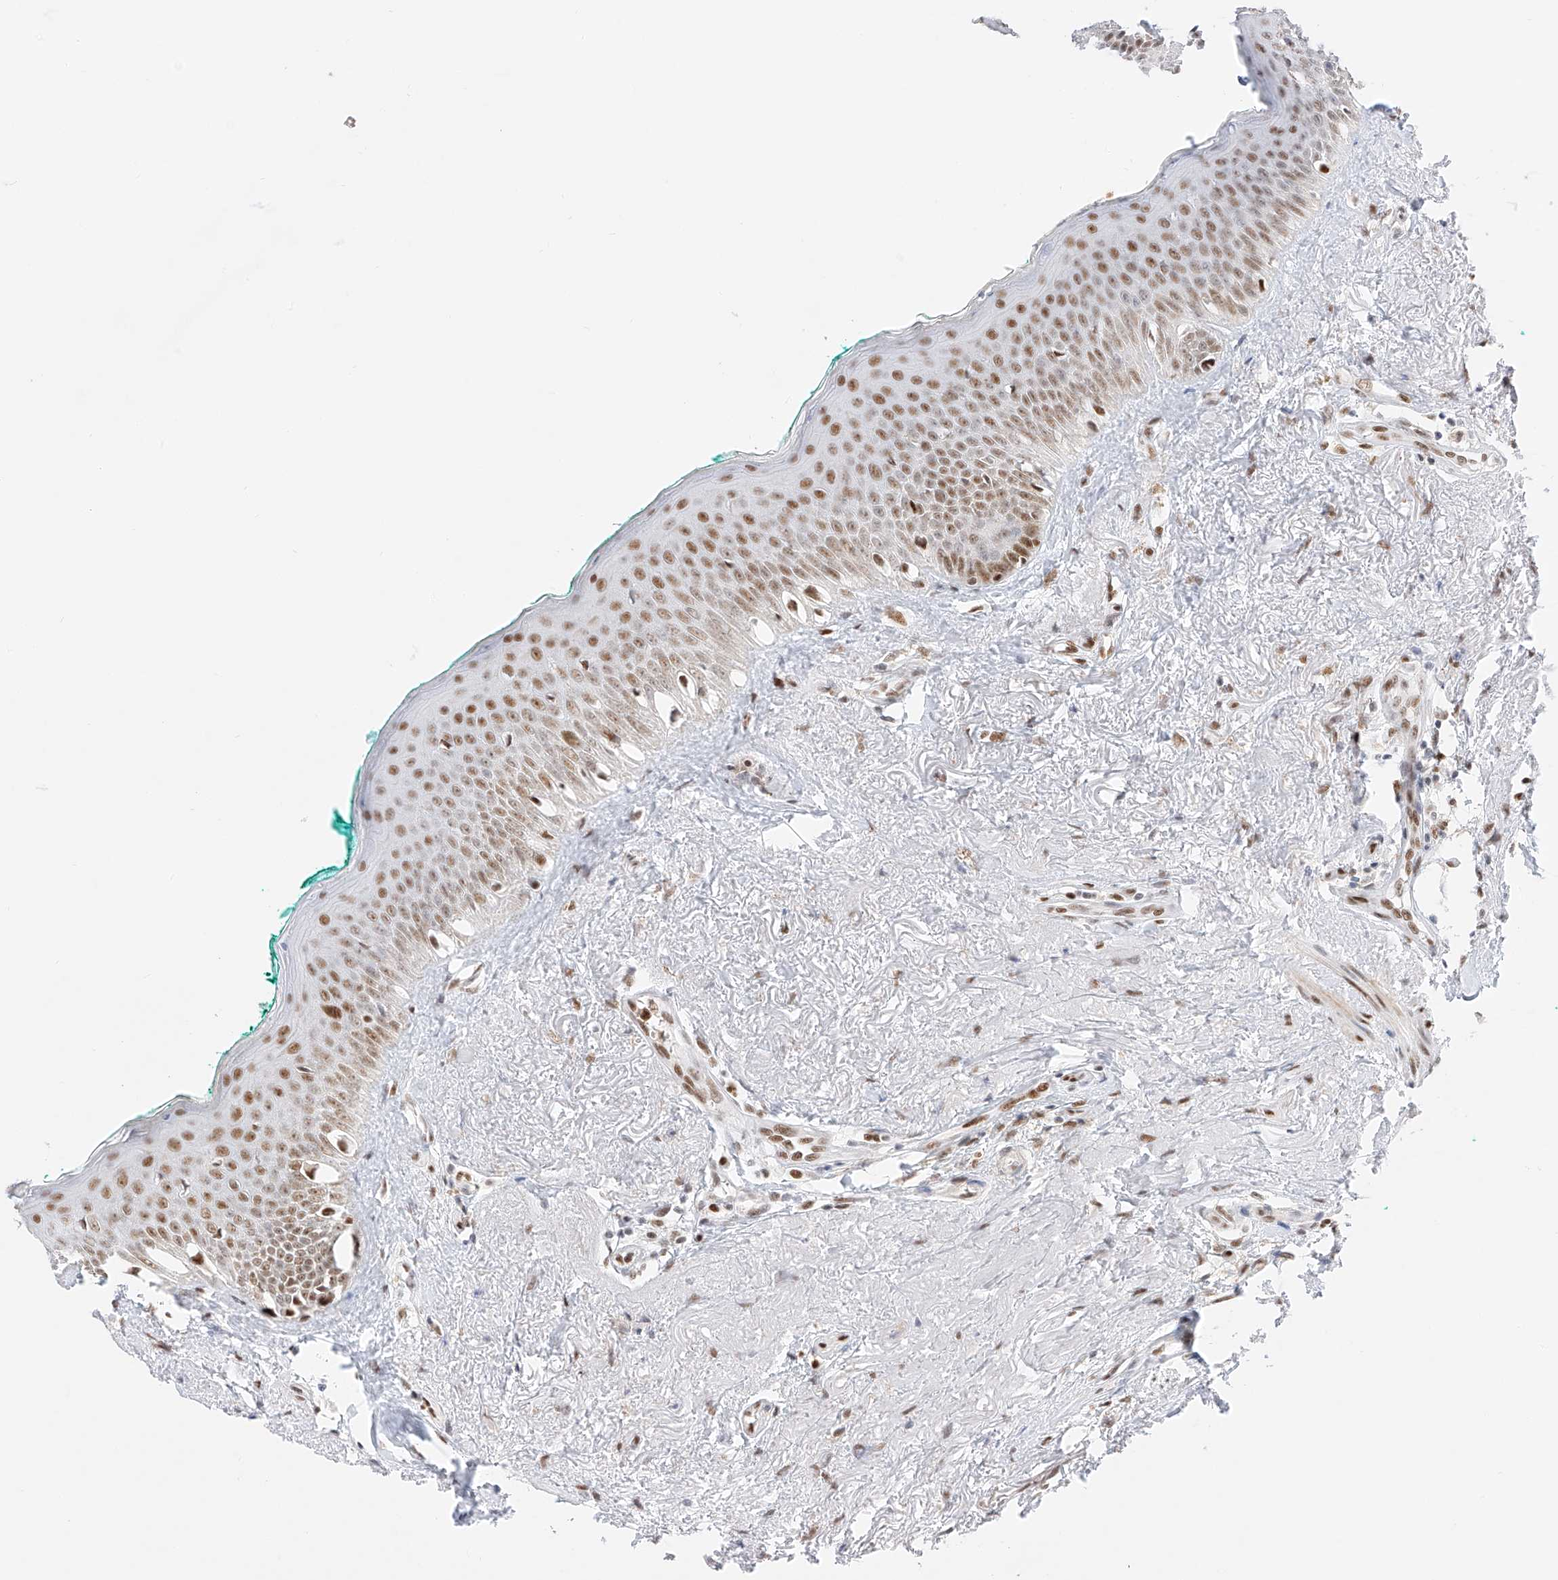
{"staining": {"intensity": "moderate", "quantity": "25%-75%", "location": "nuclear"}, "tissue": "oral mucosa", "cell_type": "Squamous epithelial cells", "image_type": "normal", "snomed": [{"axis": "morphology", "description": "Normal tissue, NOS"}, {"axis": "topography", "description": "Oral tissue"}], "caption": "Immunohistochemistry photomicrograph of normal oral mucosa: oral mucosa stained using IHC exhibits medium levels of moderate protein expression localized specifically in the nuclear of squamous epithelial cells, appearing as a nuclear brown color.", "gene": "APIP", "patient": {"sex": "female", "age": 70}}